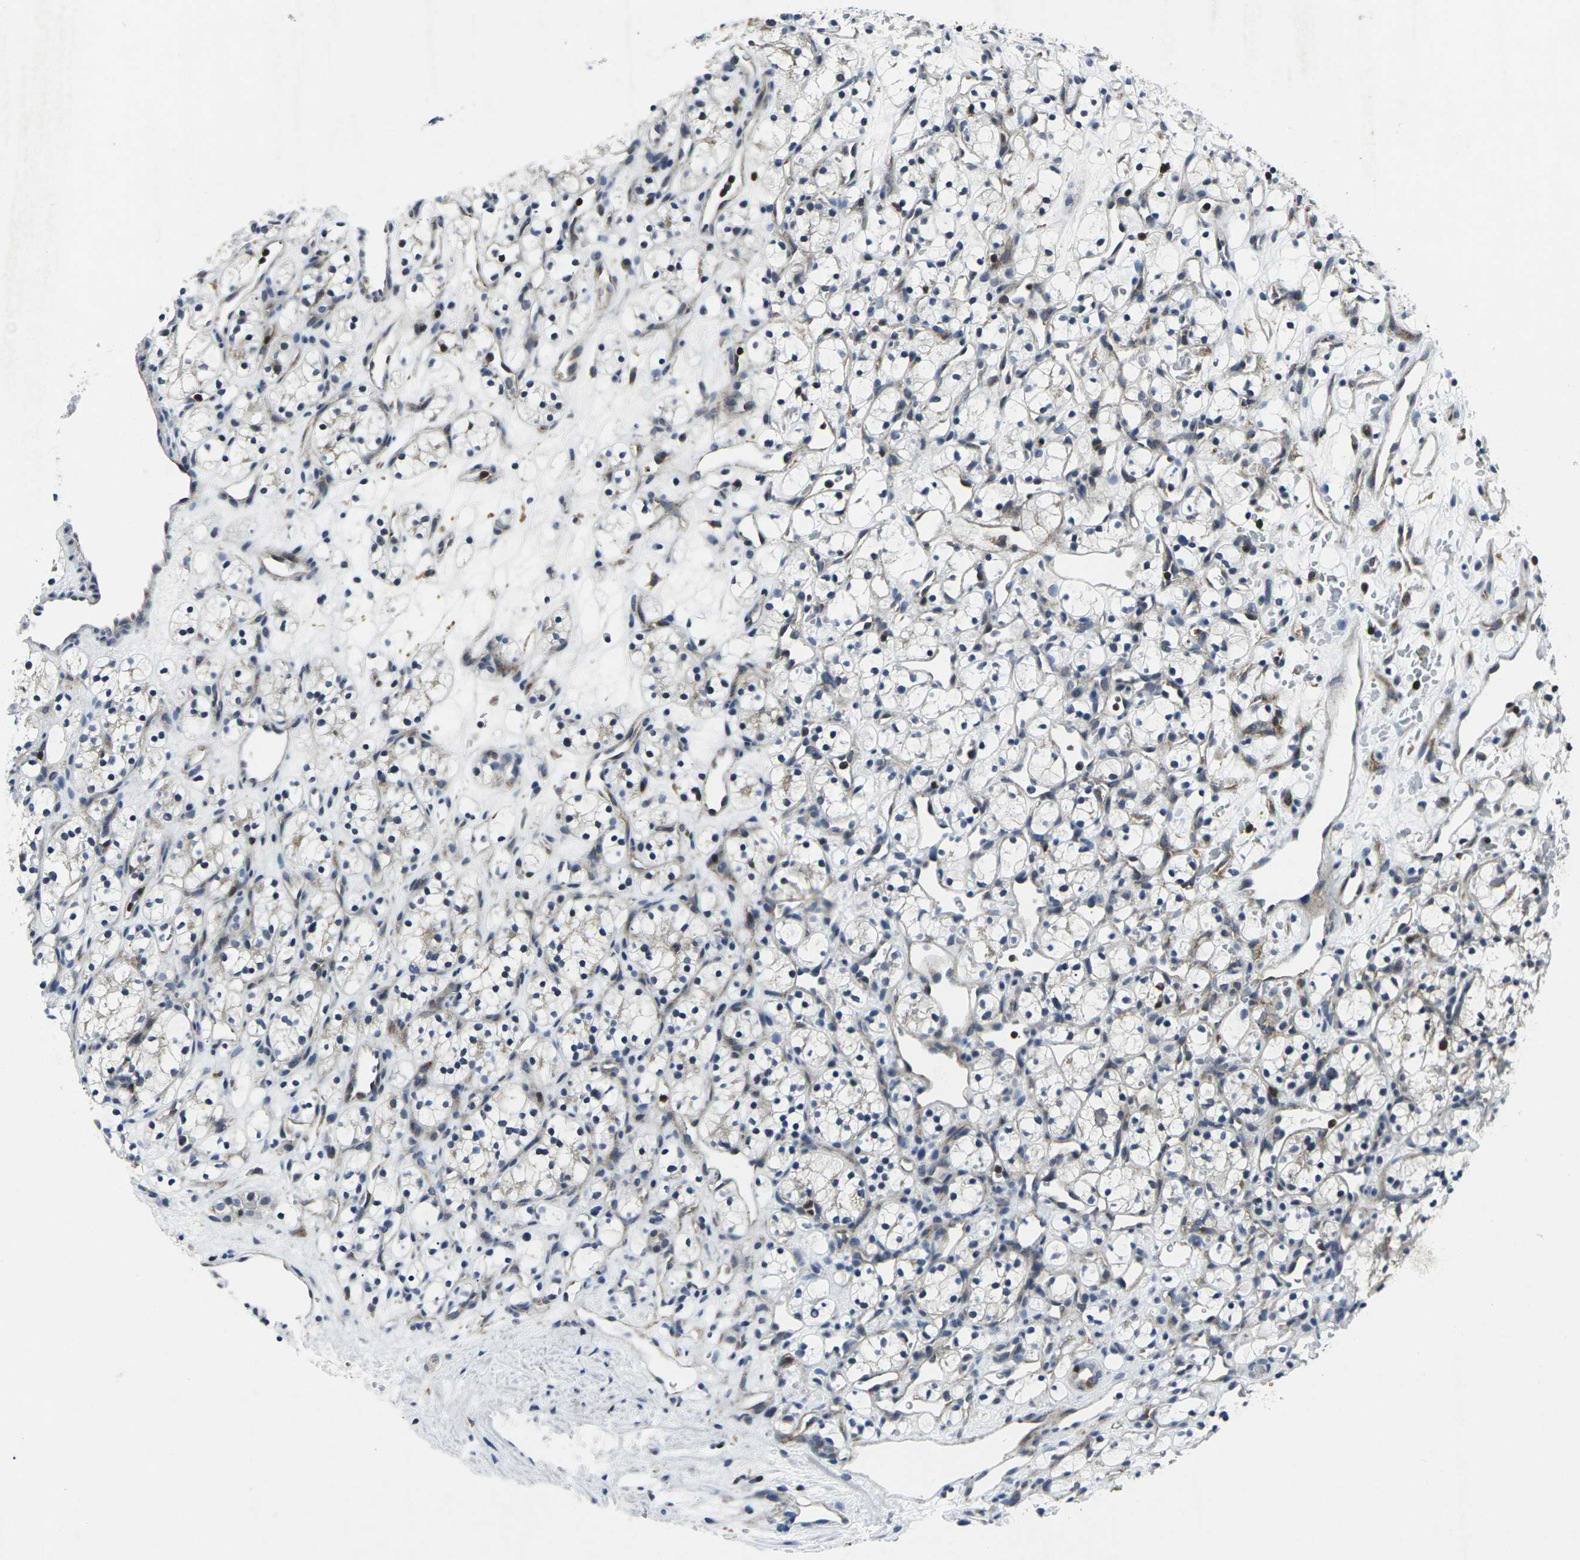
{"staining": {"intensity": "weak", "quantity": "<25%", "location": "cytoplasmic/membranous"}, "tissue": "renal cancer", "cell_type": "Tumor cells", "image_type": "cancer", "snomed": [{"axis": "morphology", "description": "Adenocarcinoma, NOS"}, {"axis": "topography", "description": "Kidney"}], "caption": "An immunohistochemistry (IHC) photomicrograph of renal adenocarcinoma is shown. There is no staining in tumor cells of renal adenocarcinoma.", "gene": "STAT4", "patient": {"sex": "female", "age": 60}}